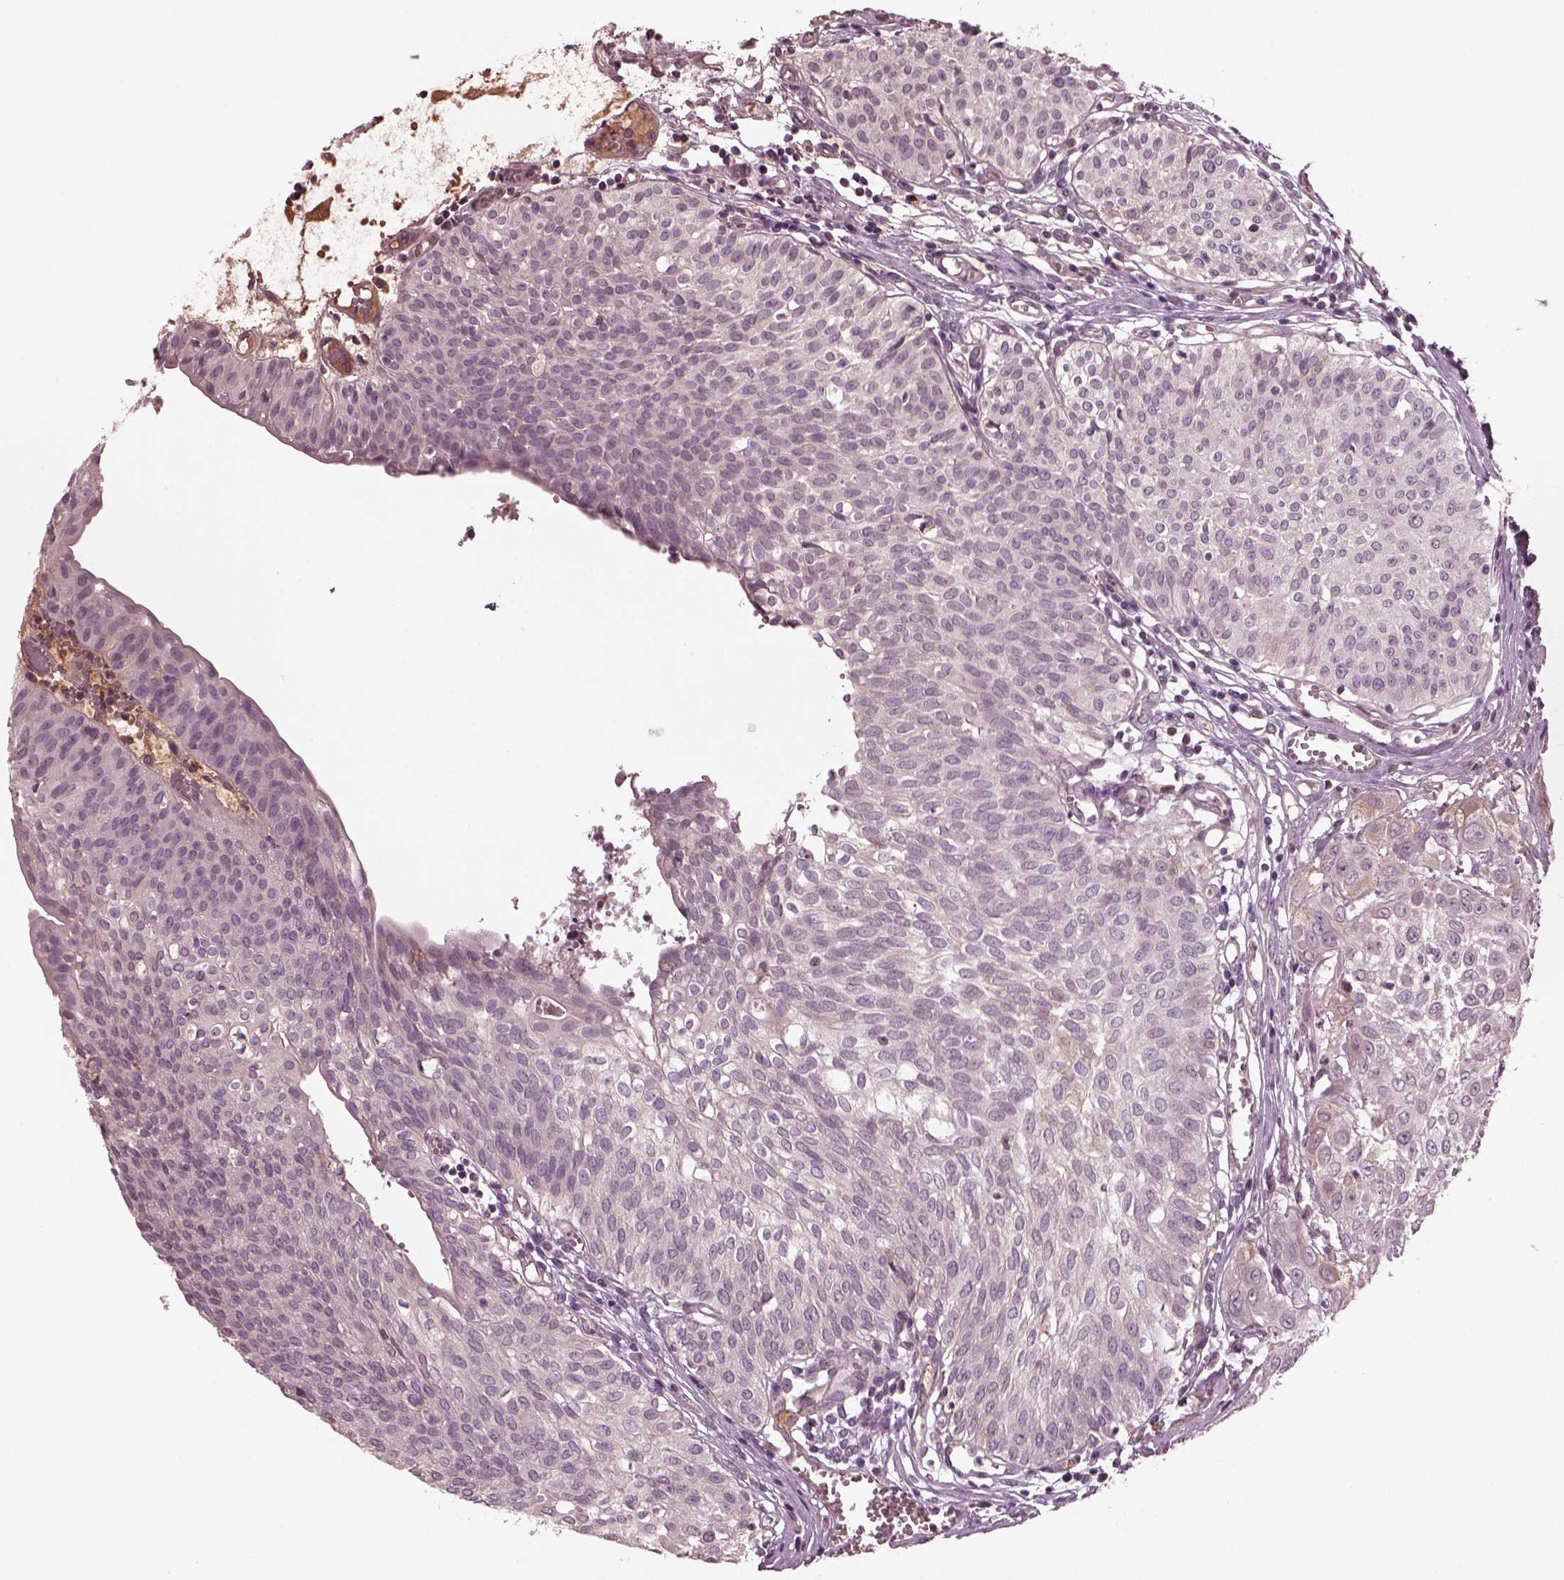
{"staining": {"intensity": "weak", "quantity": "<25%", "location": "cytoplasmic/membranous"}, "tissue": "urothelial cancer", "cell_type": "Tumor cells", "image_type": "cancer", "snomed": [{"axis": "morphology", "description": "Urothelial carcinoma, High grade"}, {"axis": "topography", "description": "Urinary bladder"}], "caption": "This is an IHC histopathology image of human high-grade urothelial carcinoma. There is no positivity in tumor cells.", "gene": "PORCN", "patient": {"sex": "male", "age": 57}}